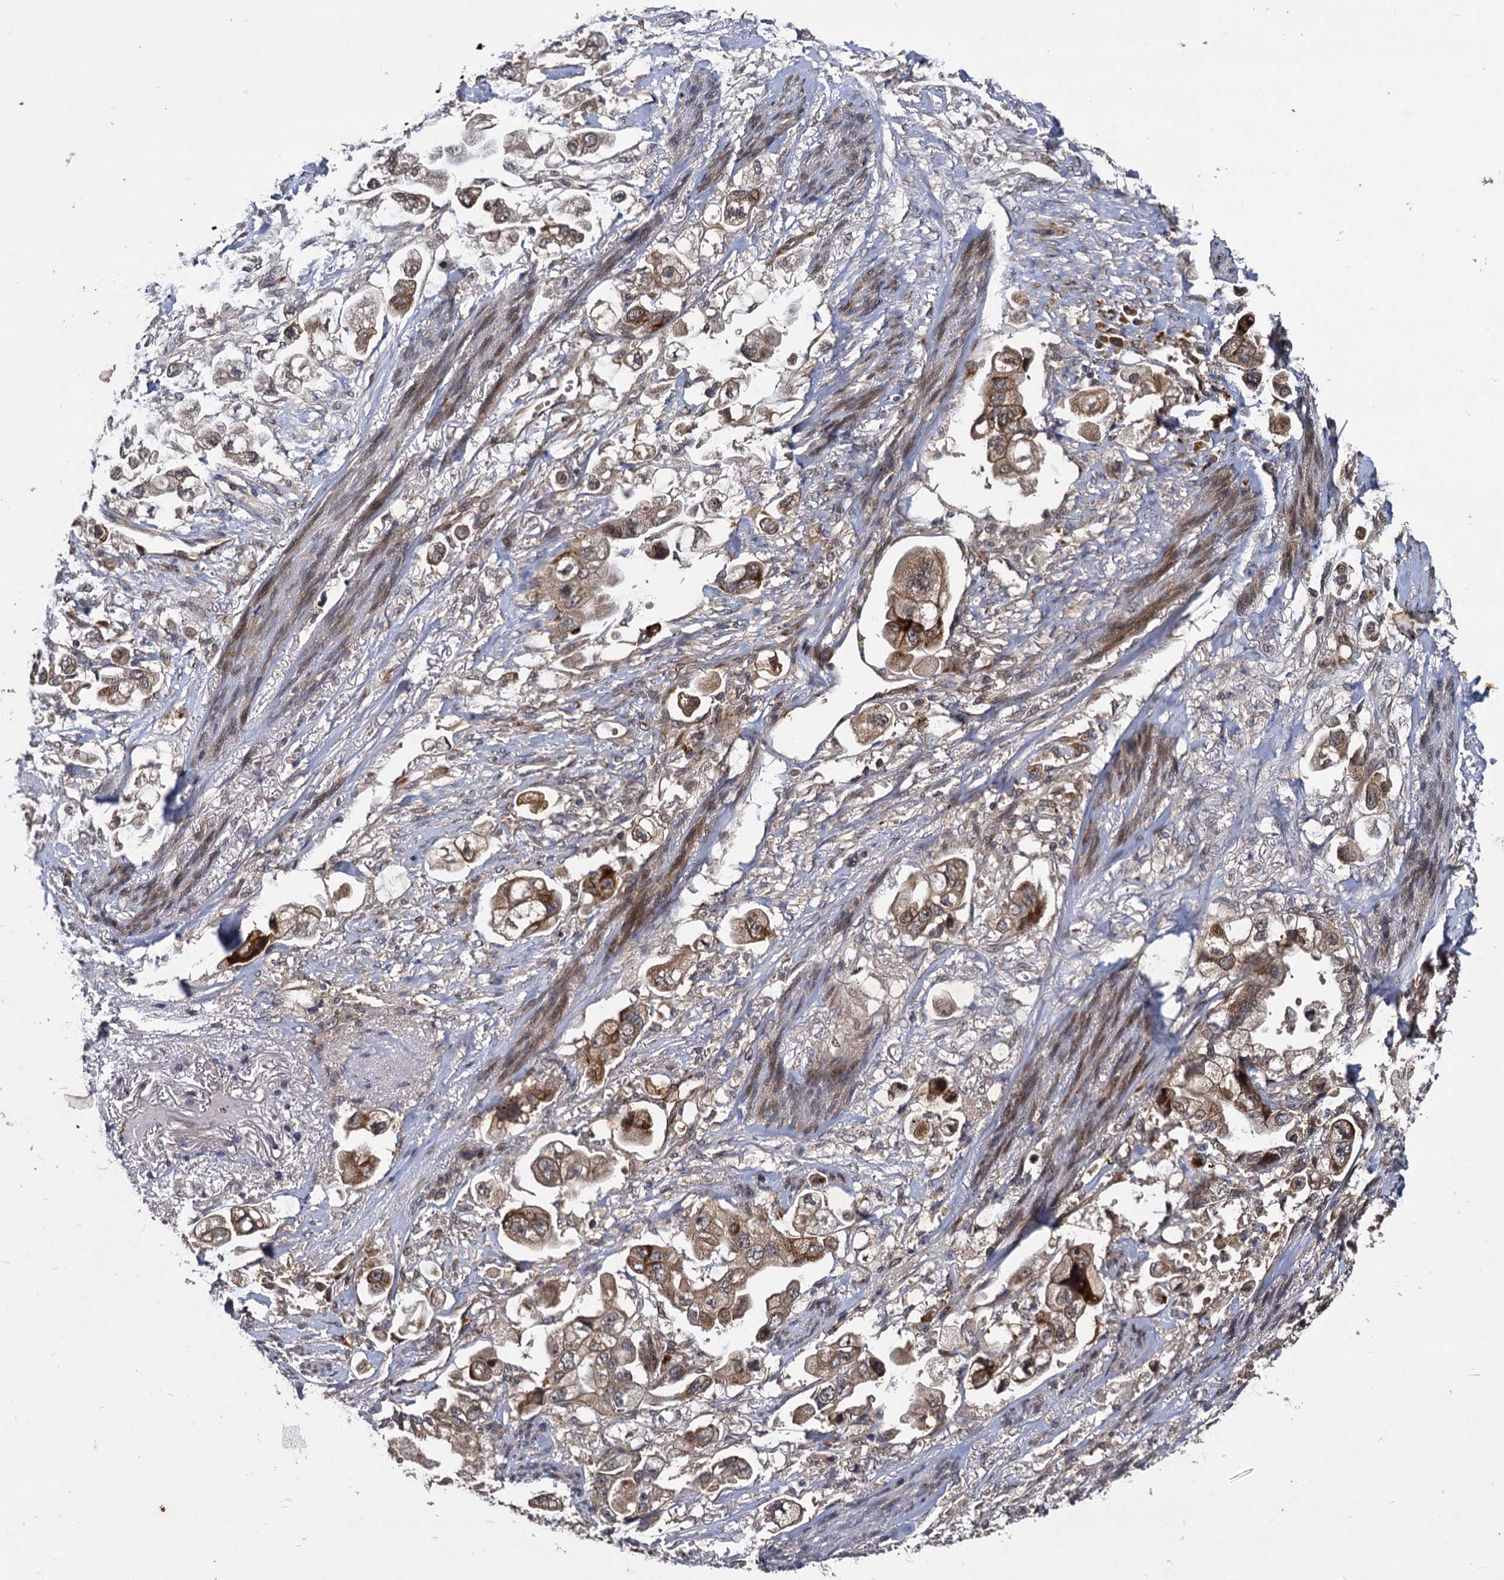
{"staining": {"intensity": "moderate", "quantity": ">75%", "location": "cytoplasmic/membranous"}, "tissue": "stomach cancer", "cell_type": "Tumor cells", "image_type": "cancer", "snomed": [{"axis": "morphology", "description": "Adenocarcinoma, NOS"}, {"axis": "topography", "description": "Stomach"}], "caption": "Protein staining by immunohistochemistry (IHC) displays moderate cytoplasmic/membranous positivity in approximately >75% of tumor cells in stomach cancer. (IHC, brightfield microscopy, high magnification).", "gene": "INPPL1", "patient": {"sex": "male", "age": 62}}